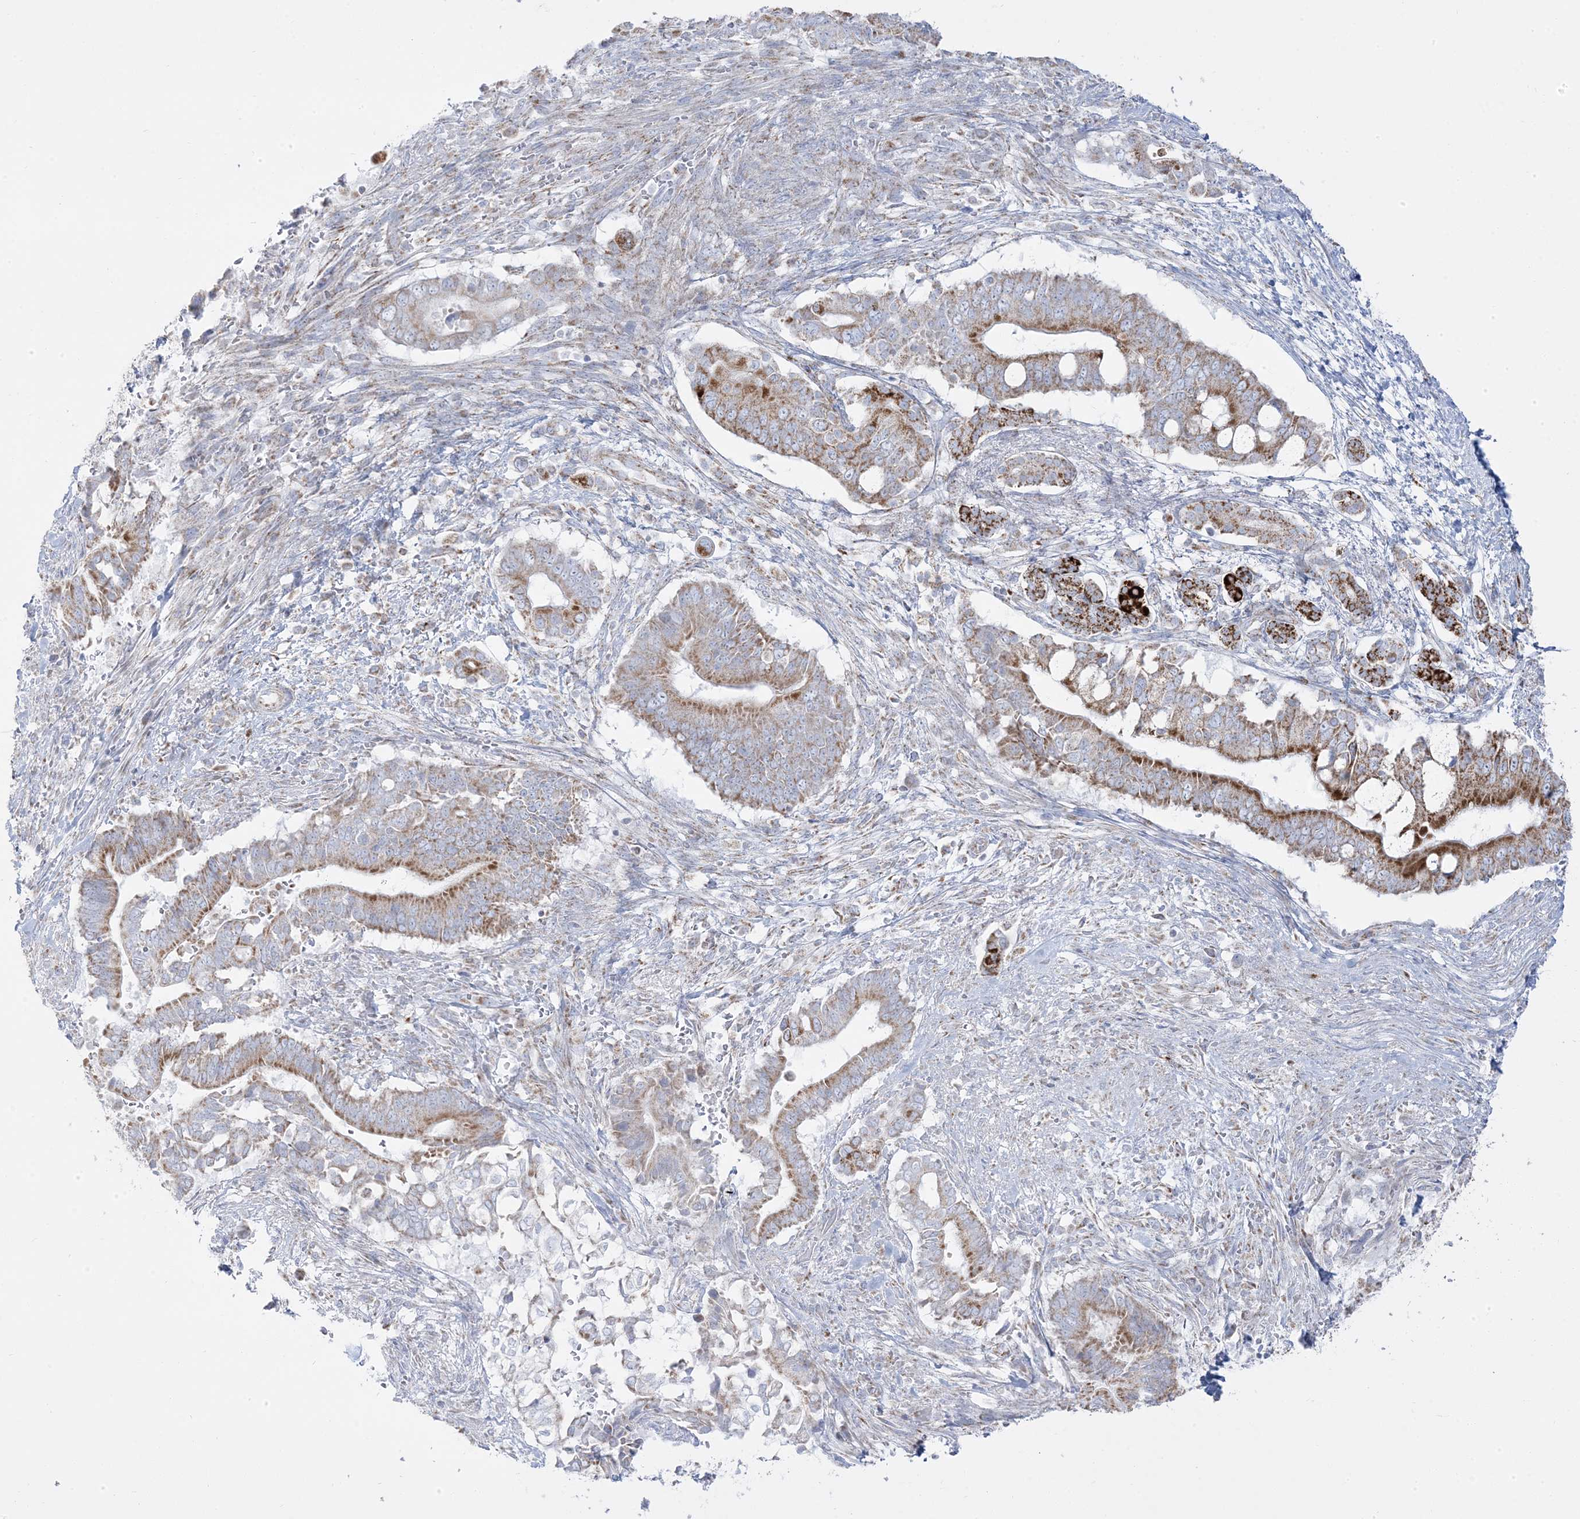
{"staining": {"intensity": "moderate", "quantity": "25%-75%", "location": "cytoplasmic/membranous"}, "tissue": "pancreatic cancer", "cell_type": "Tumor cells", "image_type": "cancer", "snomed": [{"axis": "morphology", "description": "Adenocarcinoma, NOS"}, {"axis": "topography", "description": "Pancreas"}], "caption": "Pancreatic adenocarcinoma stained for a protein (brown) reveals moderate cytoplasmic/membranous positive positivity in approximately 25%-75% of tumor cells.", "gene": "PCCB", "patient": {"sex": "male", "age": 68}}